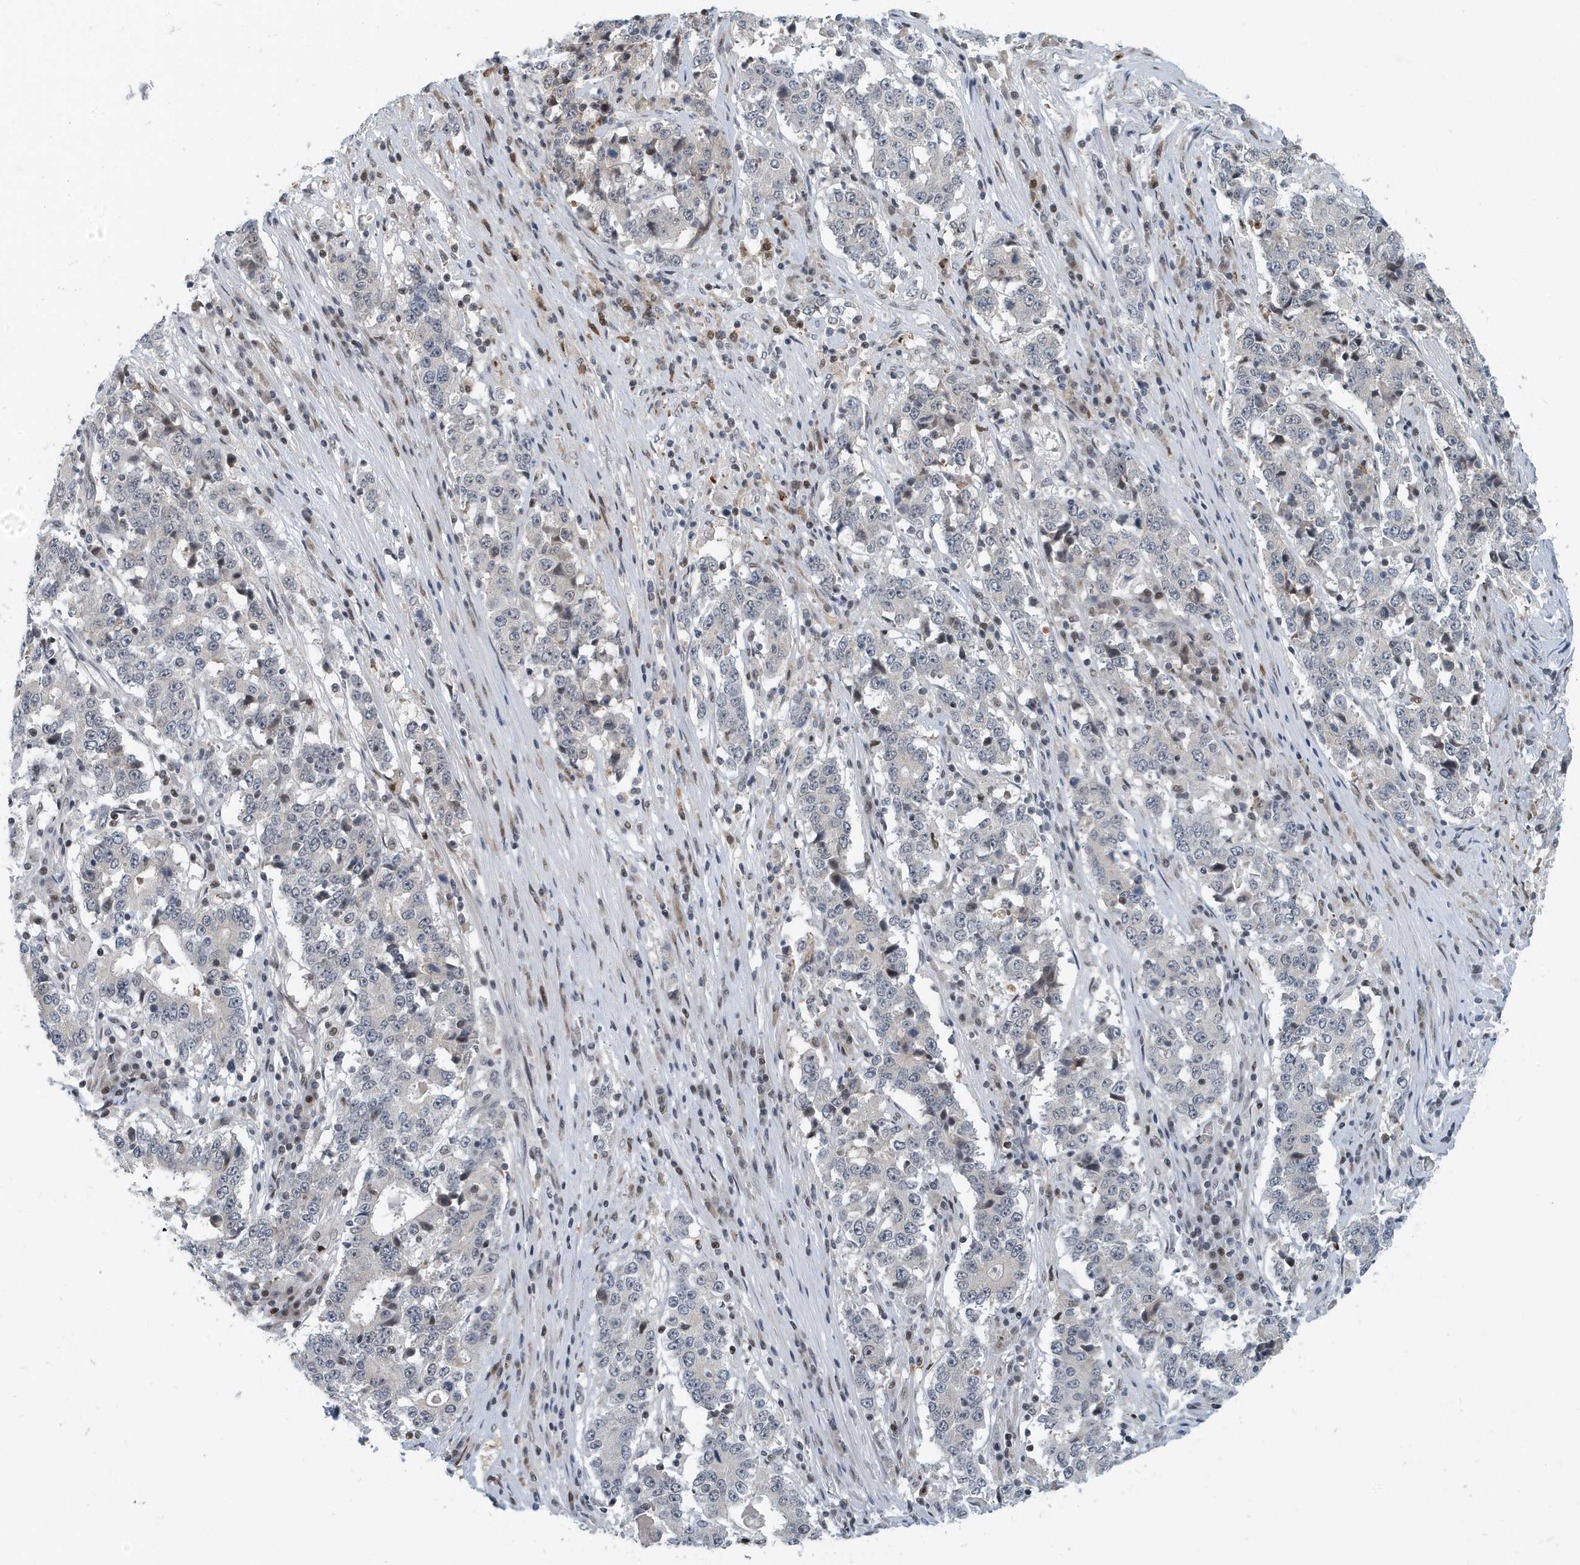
{"staining": {"intensity": "negative", "quantity": "none", "location": "none"}, "tissue": "stomach cancer", "cell_type": "Tumor cells", "image_type": "cancer", "snomed": [{"axis": "morphology", "description": "Adenocarcinoma, NOS"}, {"axis": "topography", "description": "Stomach"}], "caption": "A micrograph of human stomach cancer (adenocarcinoma) is negative for staining in tumor cells. (DAB (3,3'-diaminobenzidine) immunohistochemistry (IHC) visualized using brightfield microscopy, high magnification).", "gene": "KIF15", "patient": {"sex": "male", "age": 59}}